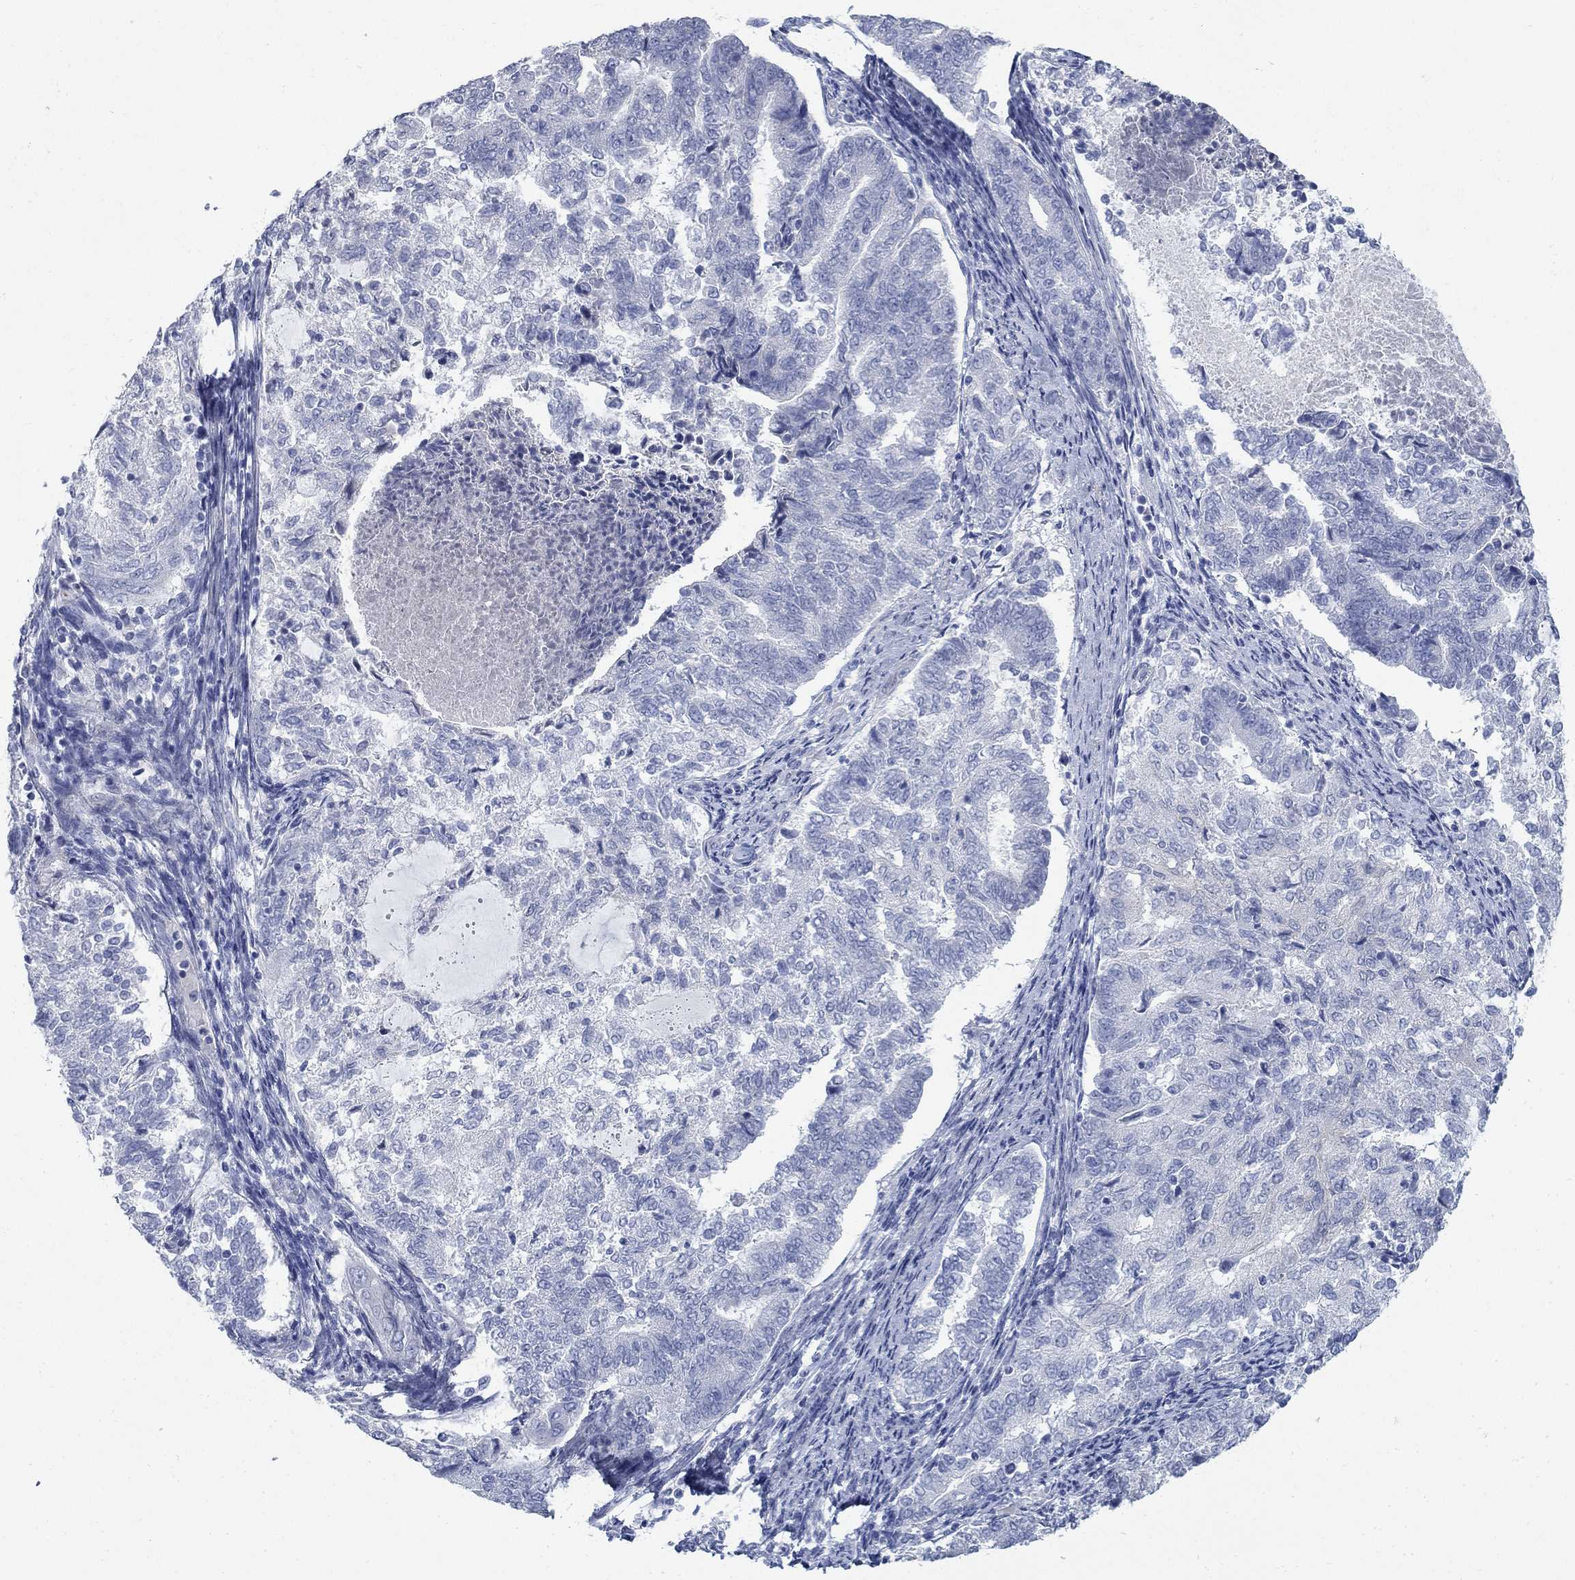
{"staining": {"intensity": "negative", "quantity": "none", "location": "none"}, "tissue": "endometrial cancer", "cell_type": "Tumor cells", "image_type": "cancer", "snomed": [{"axis": "morphology", "description": "Adenocarcinoma, NOS"}, {"axis": "topography", "description": "Endometrium"}], "caption": "This image is of adenocarcinoma (endometrial) stained with immunohistochemistry (IHC) to label a protein in brown with the nuclei are counter-stained blue. There is no expression in tumor cells. The staining is performed using DAB (3,3'-diaminobenzidine) brown chromogen with nuclei counter-stained in using hematoxylin.", "gene": "DNER", "patient": {"sex": "female", "age": 65}}